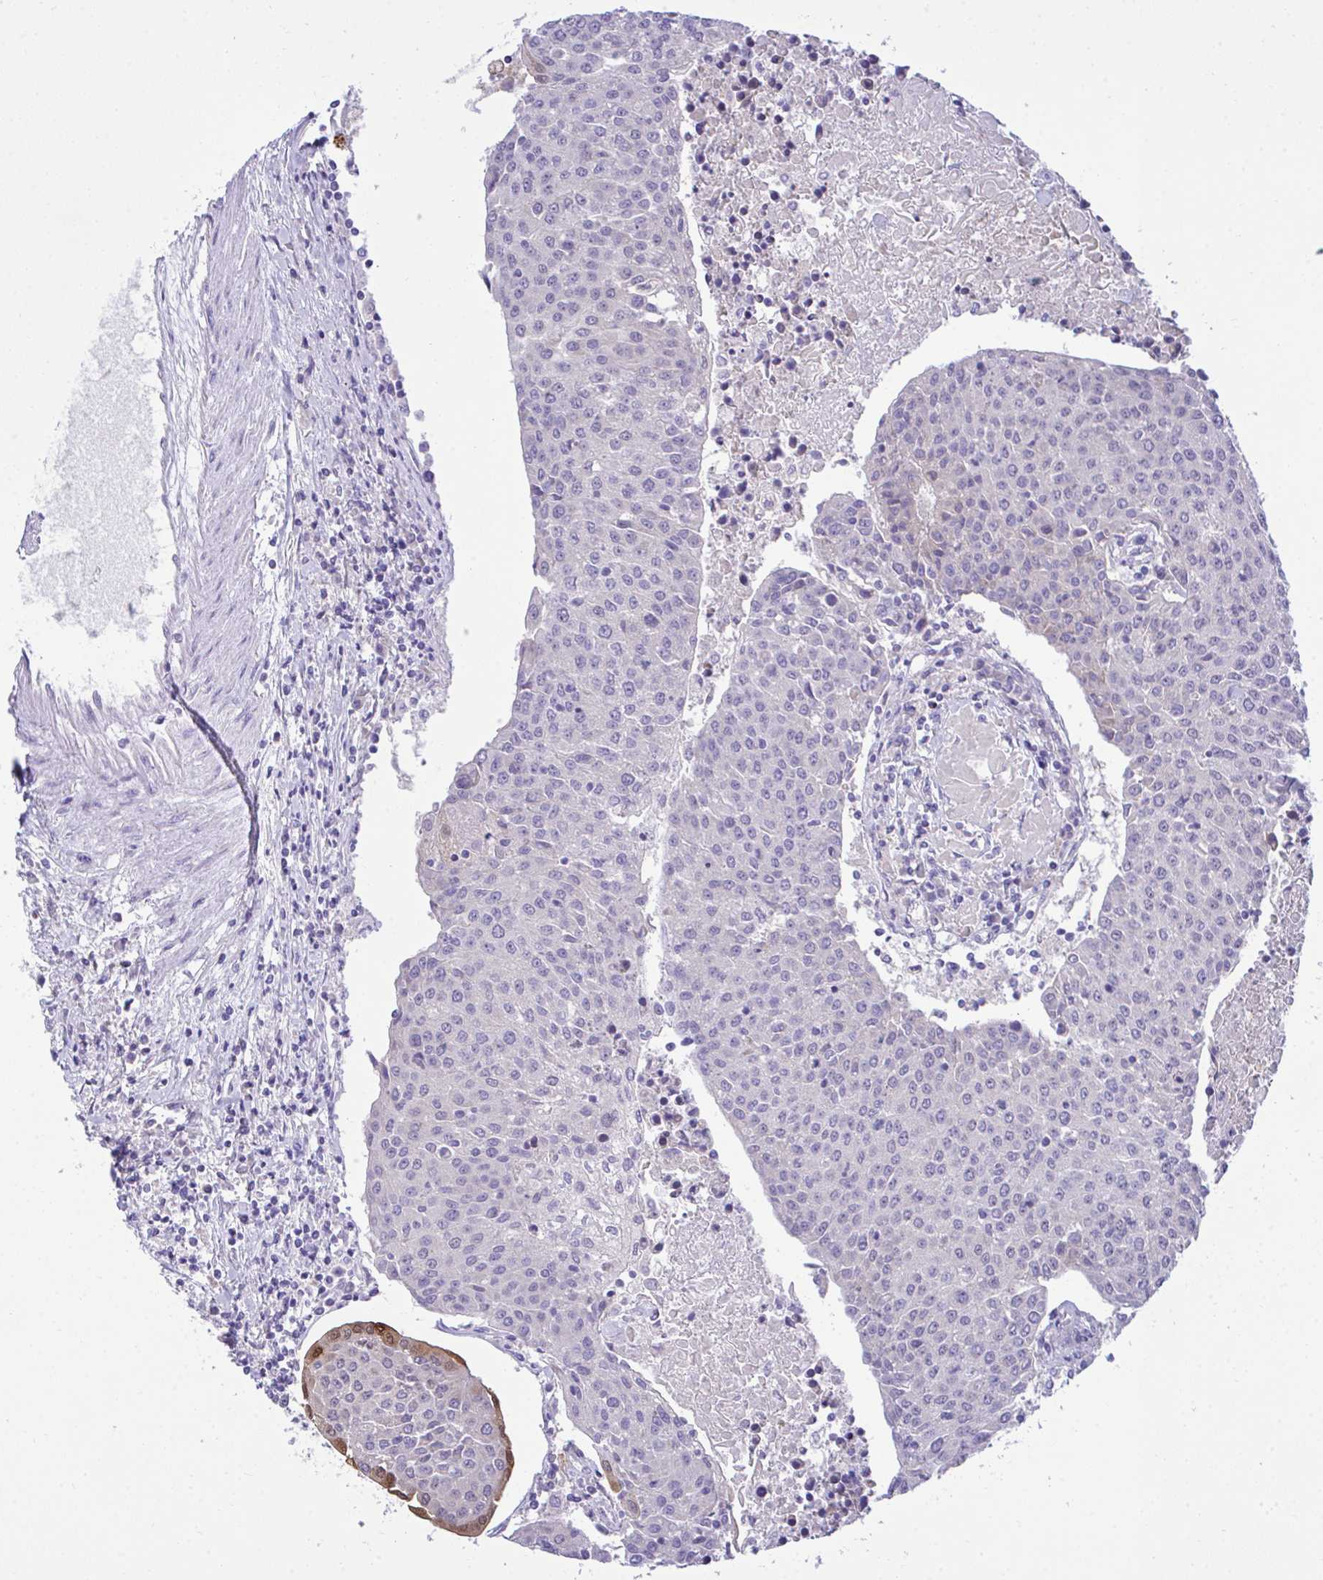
{"staining": {"intensity": "negative", "quantity": "none", "location": "none"}, "tissue": "urothelial cancer", "cell_type": "Tumor cells", "image_type": "cancer", "snomed": [{"axis": "morphology", "description": "Urothelial carcinoma, High grade"}, {"axis": "topography", "description": "Urinary bladder"}], "caption": "DAB (3,3'-diaminobenzidine) immunohistochemical staining of urothelial cancer displays no significant positivity in tumor cells. Brightfield microscopy of immunohistochemistry (IHC) stained with DAB (brown) and hematoxylin (blue), captured at high magnification.", "gene": "TMCO5A", "patient": {"sex": "female", "age": 85}}